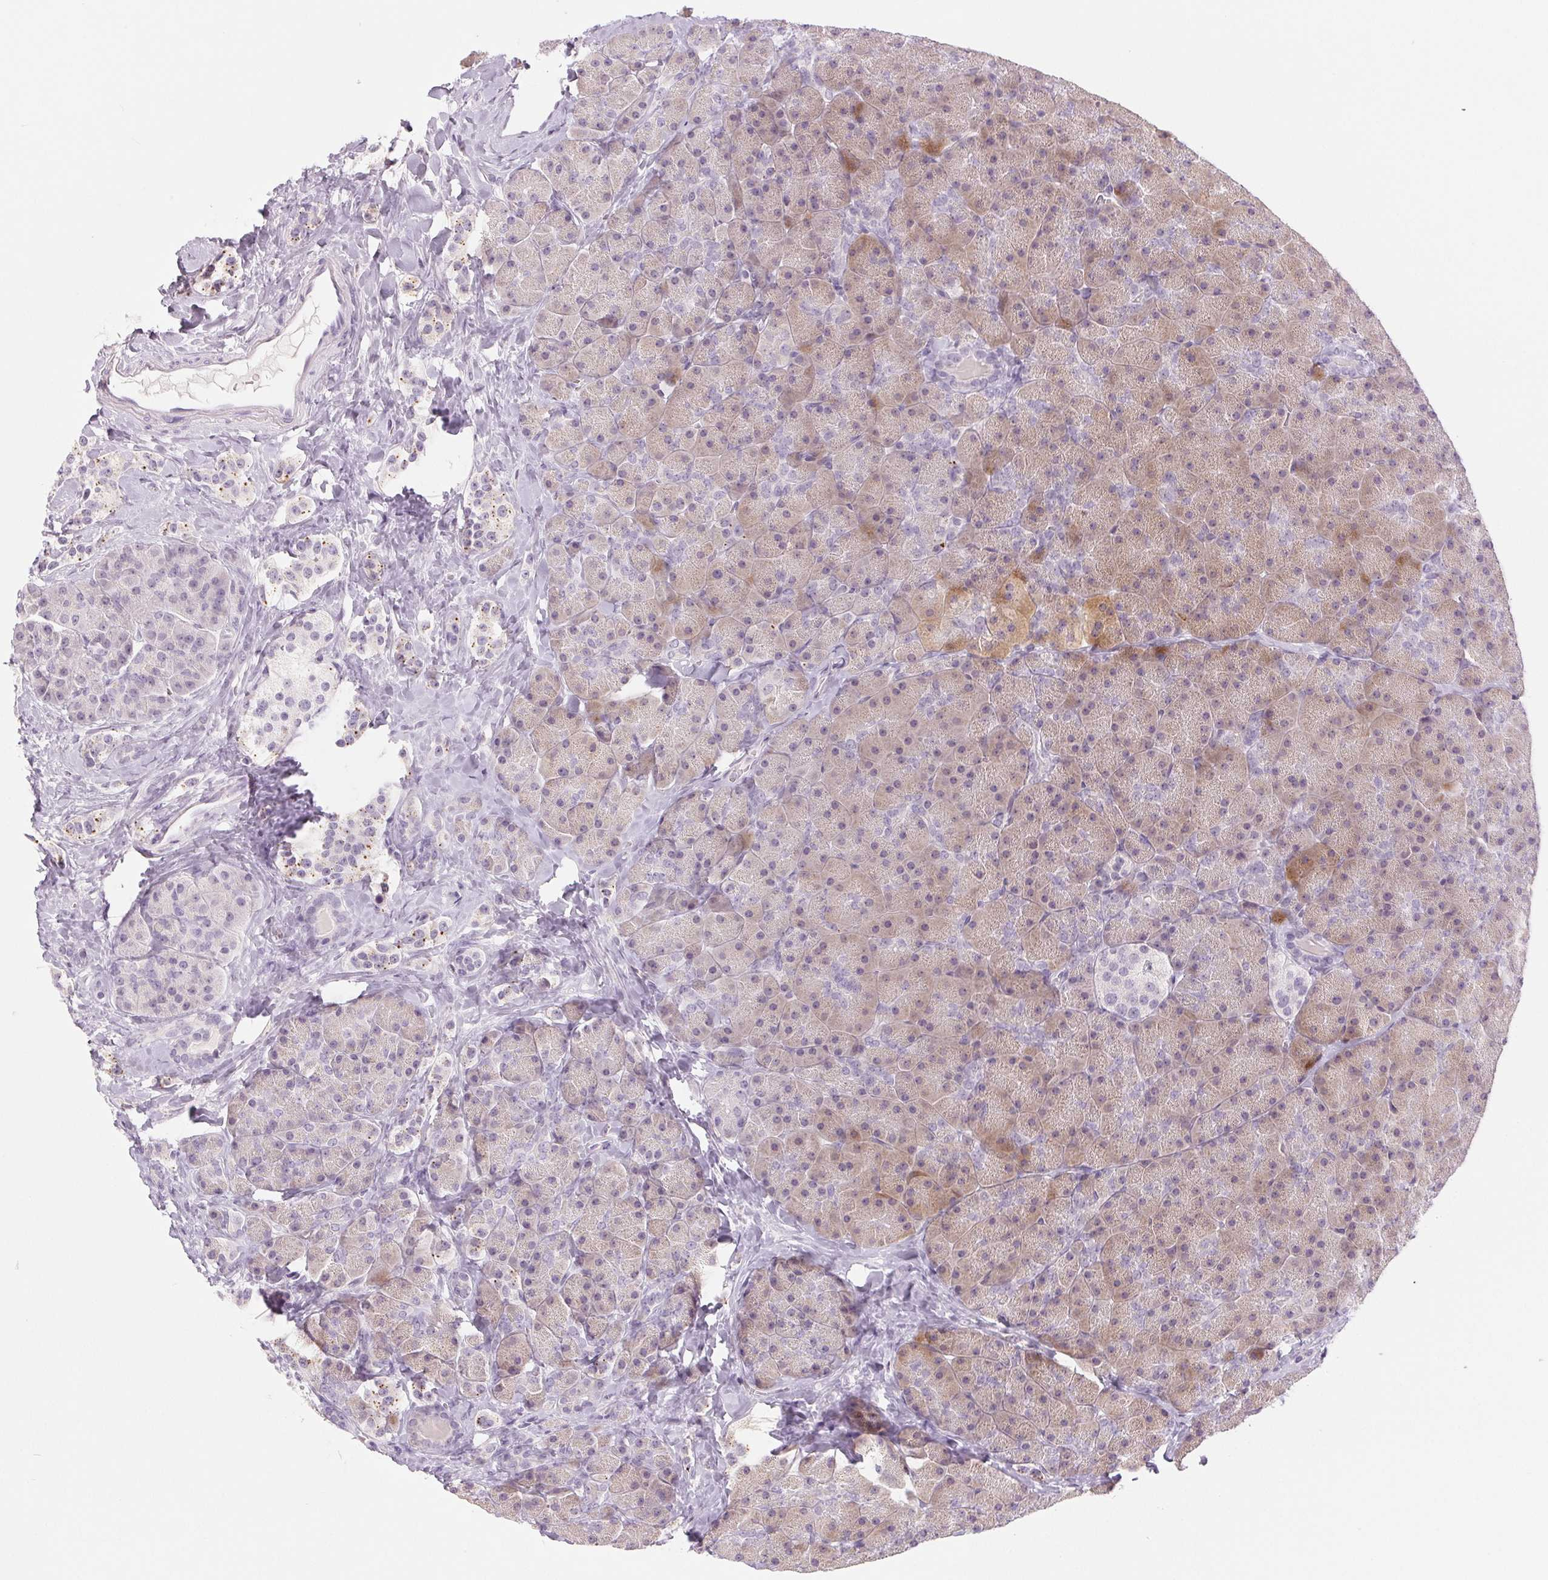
{"staining": {"intensity": "weak", "quantity": "25%-75%", "location": "cytoplasmic/membranous"}, "tissue": "carcinoid", "cell_type": "Tumor cells", "image_type": "cancer", "snomed": [{"axis": "morphology", "description": "Normal tissue, NOS"}, {"axis": "morphology", "description": "Carcinoid, malignant, NOS"}, {"axis": "topography", "description": "Pancreas"}], "caption": "This photomicrograph shows IHC staining of human carcinoid (malignant), with low weak cytoplasmic/membranous expression in approximately 25%-75% of tumor cells.", "gene": "EHHADH", "patient": {"sex": "male", "age": 36}}